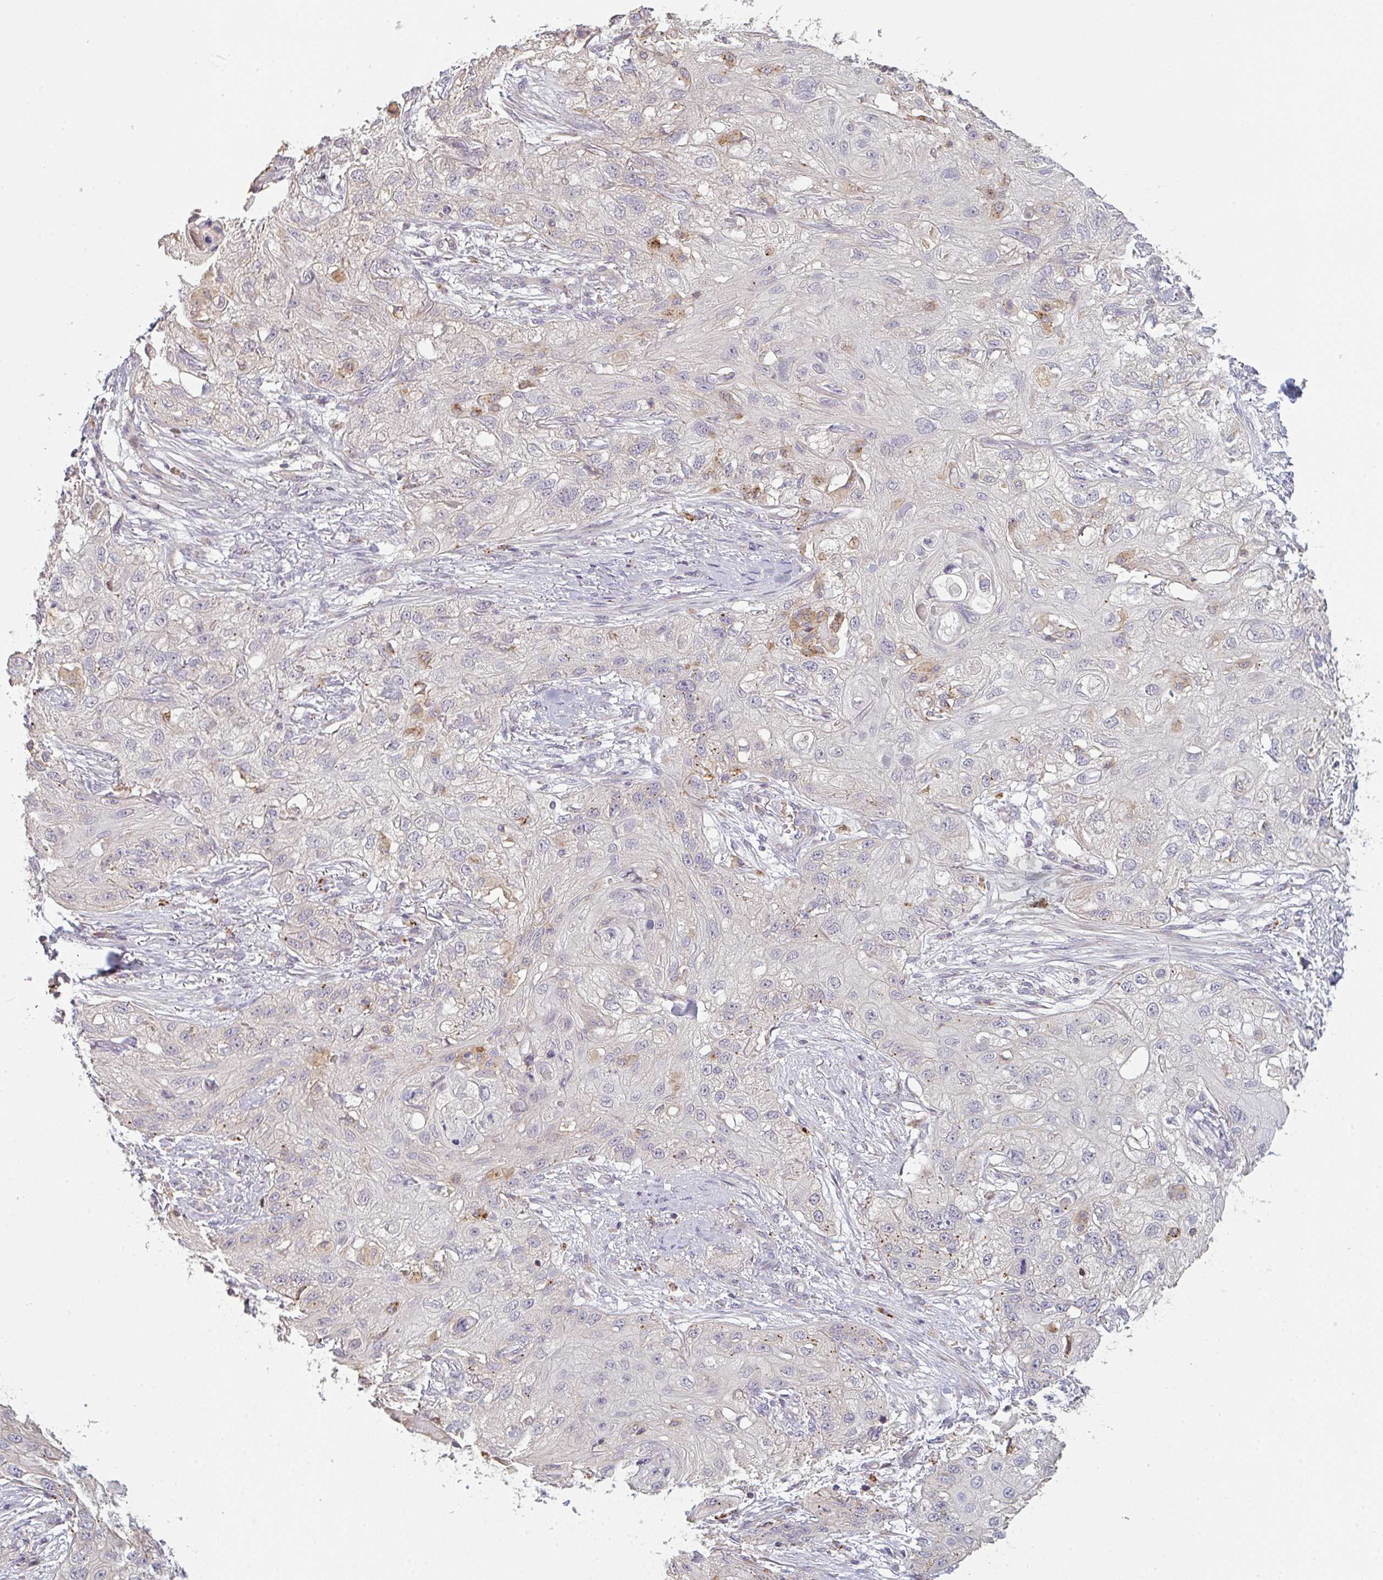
{"staining": {"intensity": "negative", "quantity": "none", "location": "none"}, "tissue": "skin cancer", "cell_type": "Tumor cells", "image_type": "cancer", "snomed": [{"axis": "morphology", "description": "Squamous cell carcinoma, NOS"}, {"axis": "topography", "description": "Skin"}, {"axis": "topography", "description": "Vulva"}], "caption": "Immunohistochemistry (IHC) histopathology image of neoplastic tissue: squamous cell carcinoma (skin) stained with DAB demonstrates no significant protein positivity in tumor cells.", "gene": "TMEM237", "patient": {"sex": "female", "age": 86}}